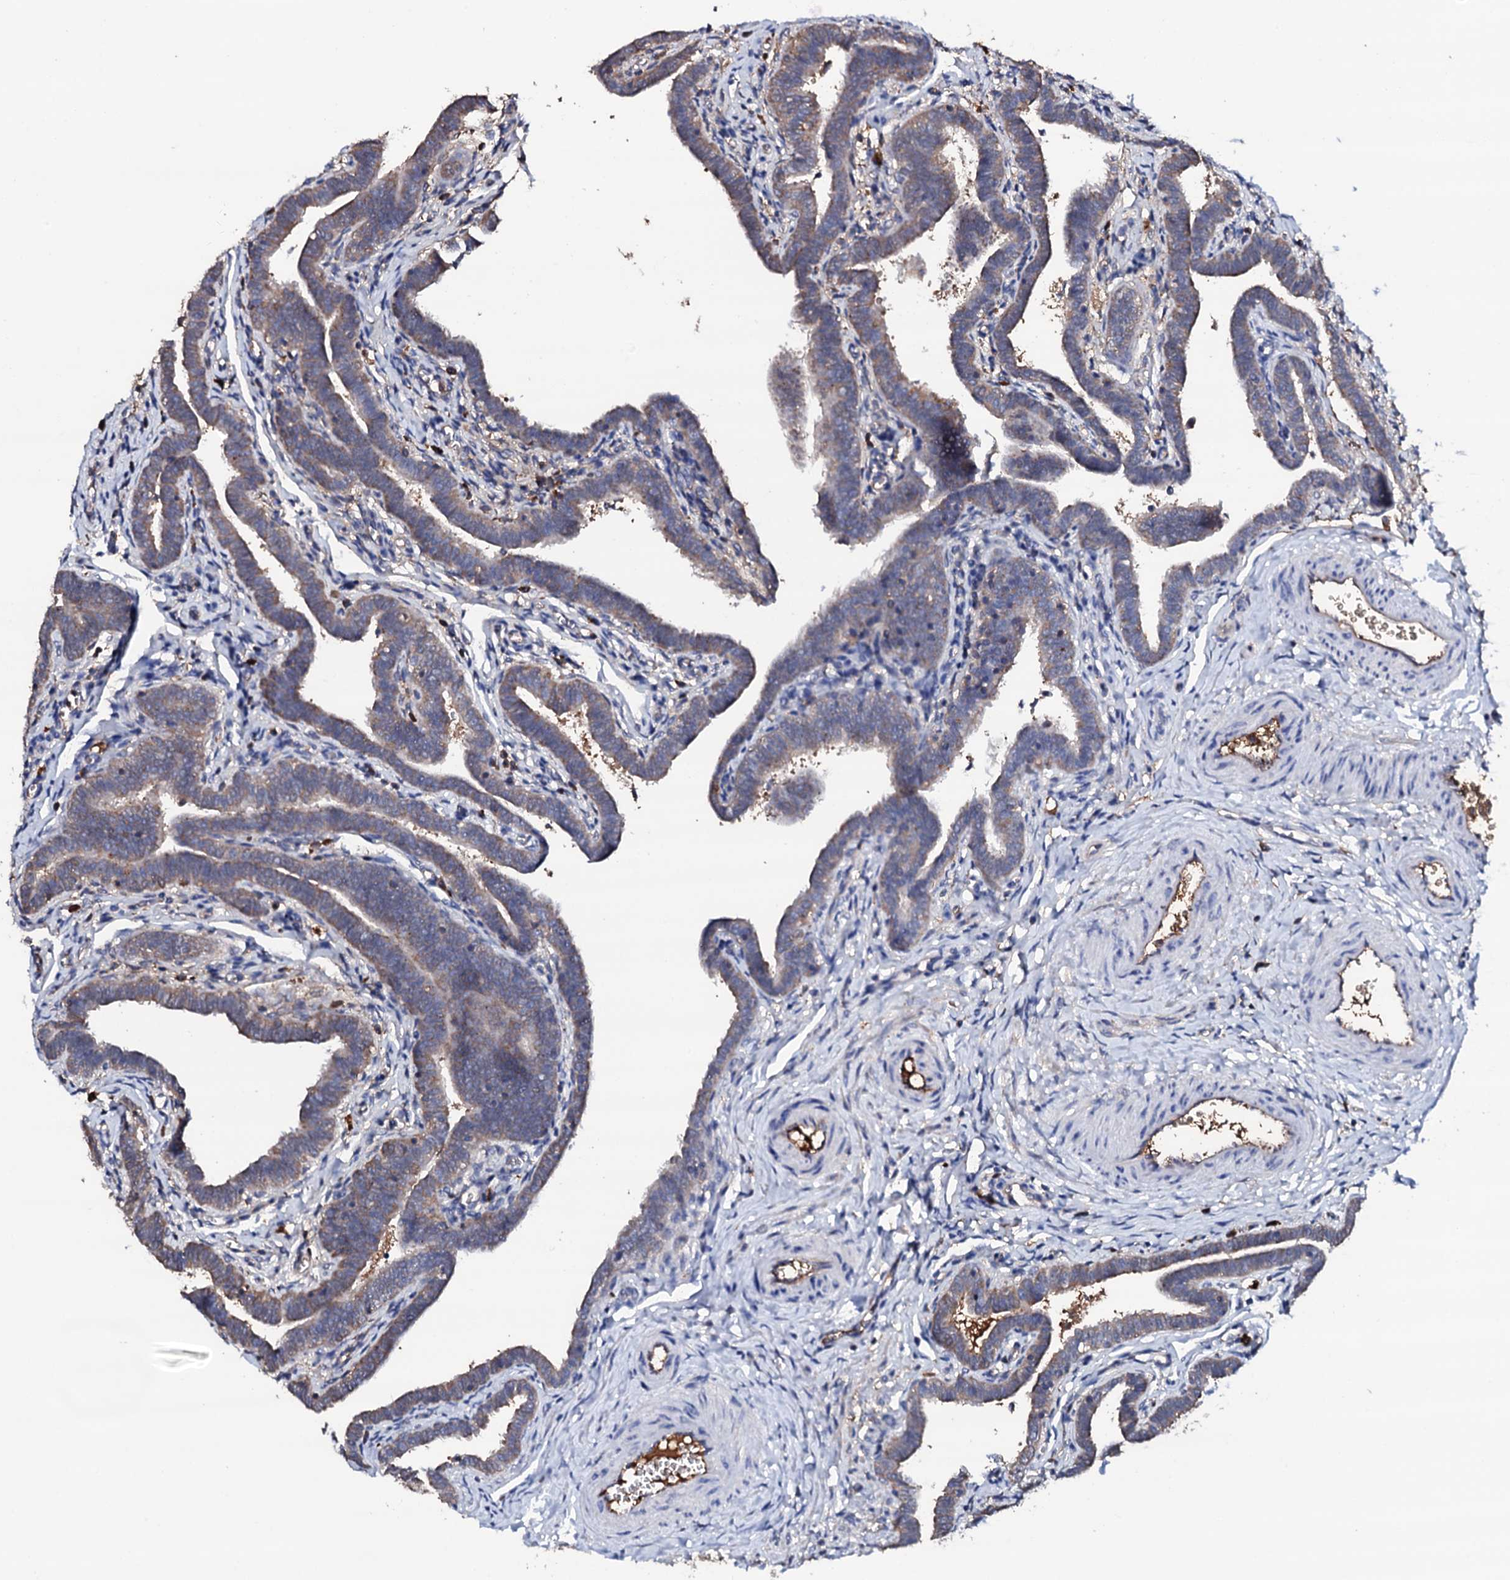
{"staining": {"intensity": "moderate", "quantity": ">75%", "location": "cytoplasmic/membranous"}, "tissue": "fallopian tube", "cell_type": "Glandular cells", "image_type": "normal", "snomed": [{"axis": "morphology", "description": "Normal tissue, NOS"}, {"axis": "topography", "description": "Fallopian tube"}], "caption": "DAB (3,3'-diaminobenzidine) immunohistochemical staining of normal fallopian tube shows moderate cytoplasmic/membranous protein expression in approximately >75% of glandular cells.", "gene": "TCAF2C", "patient": {"sex": "female", "age": 36}}